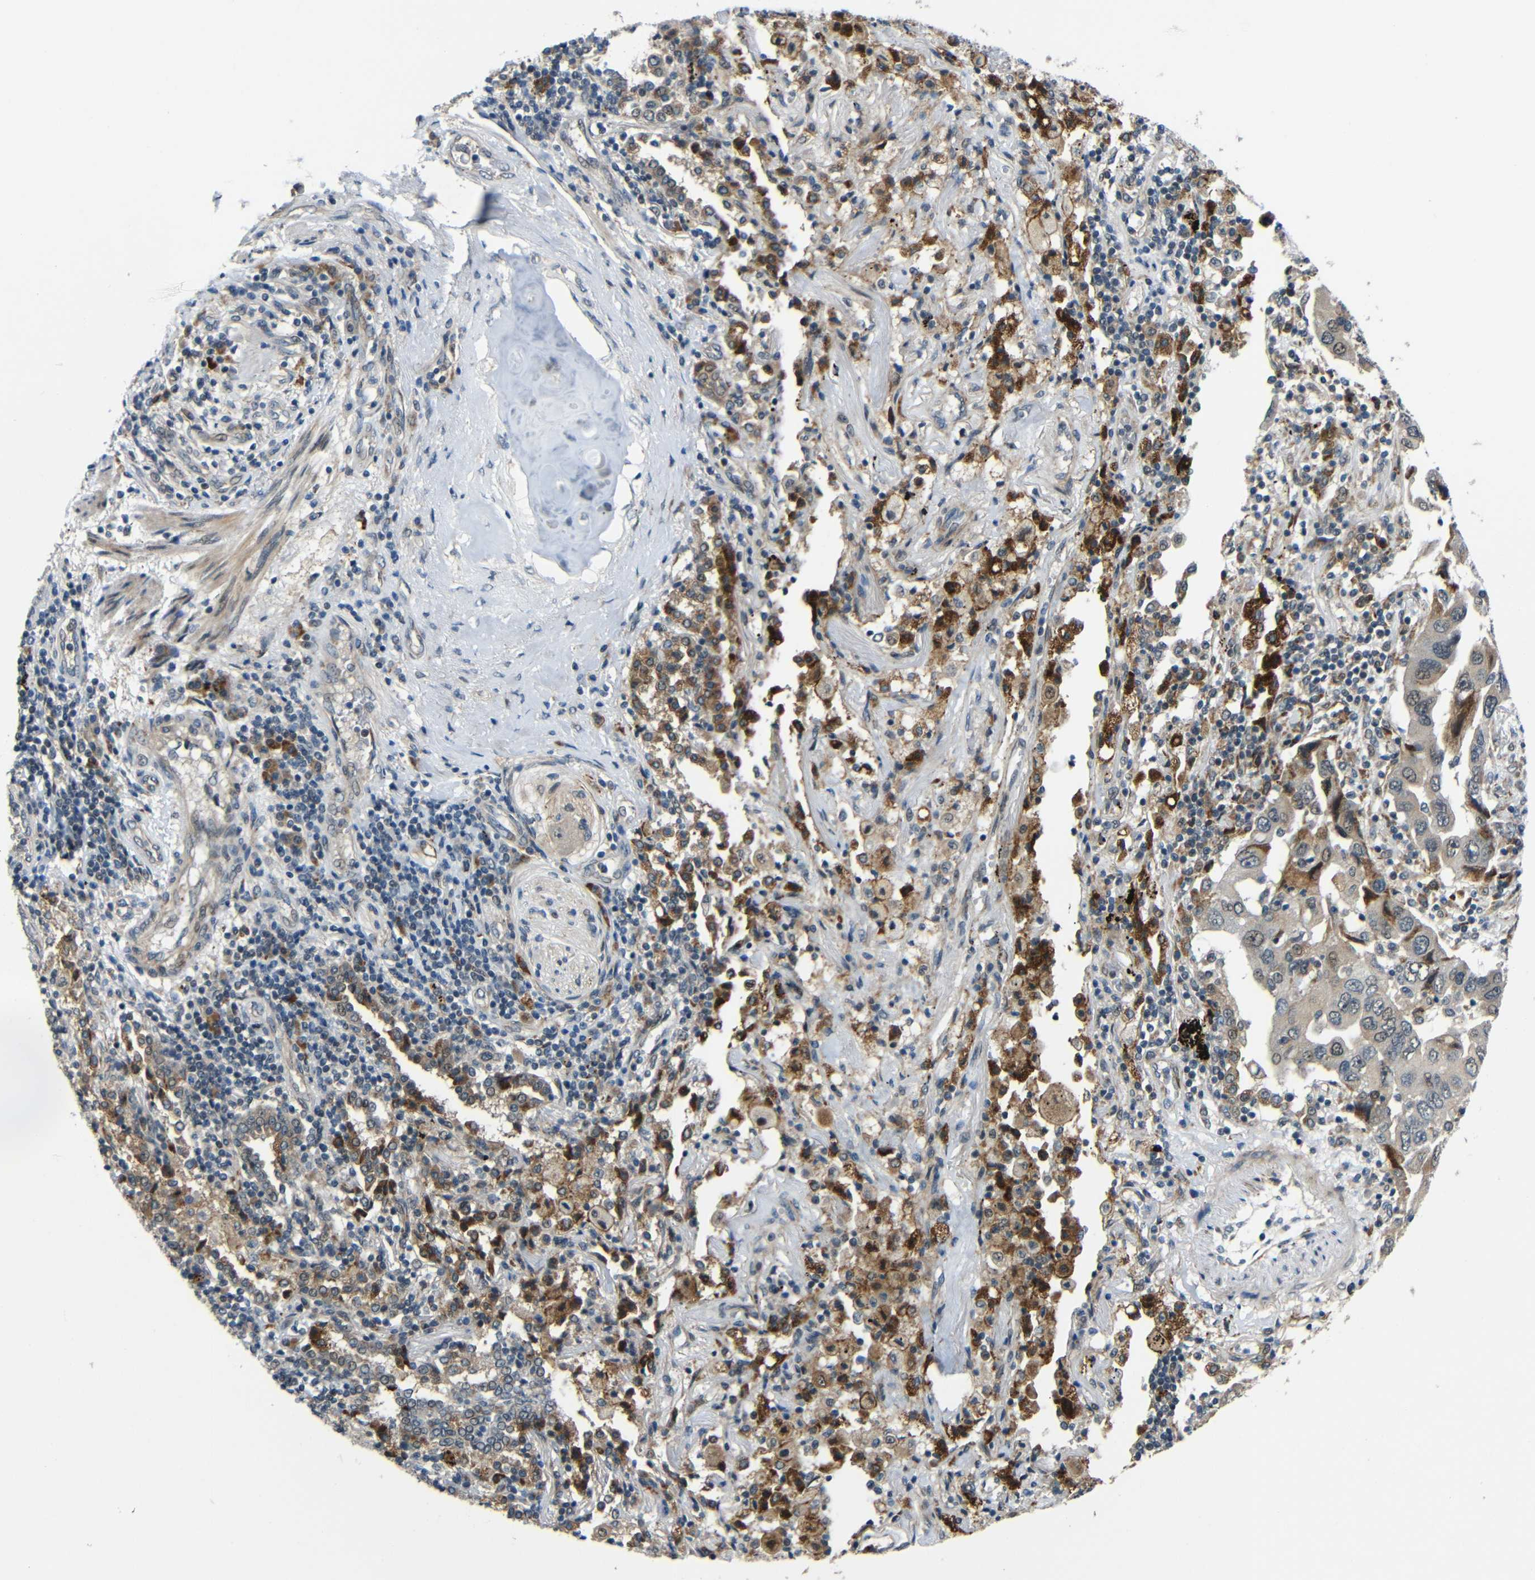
{"staining": {"intensity": "moderate", "quantity": ">75%", "location": "cytoplasmic/membranous"}, "tissue": "lung cancer", "cell_type": "Tumor cells", "image_type": "cancer", "snomed": [{"axis": "morphology", "description": "Adenocarcinoma, NOS"}, {"axis": "topography", "description": "Lung"}], "caption": "This is an image of immunohistochemistry staining of lung cancer (adenocarcinoma), which shows moderate staining in the cytoplasmic/membranous of tumor cells.", "gene": "SYDE1", "patient": {"sex": "female", "age": 65}}